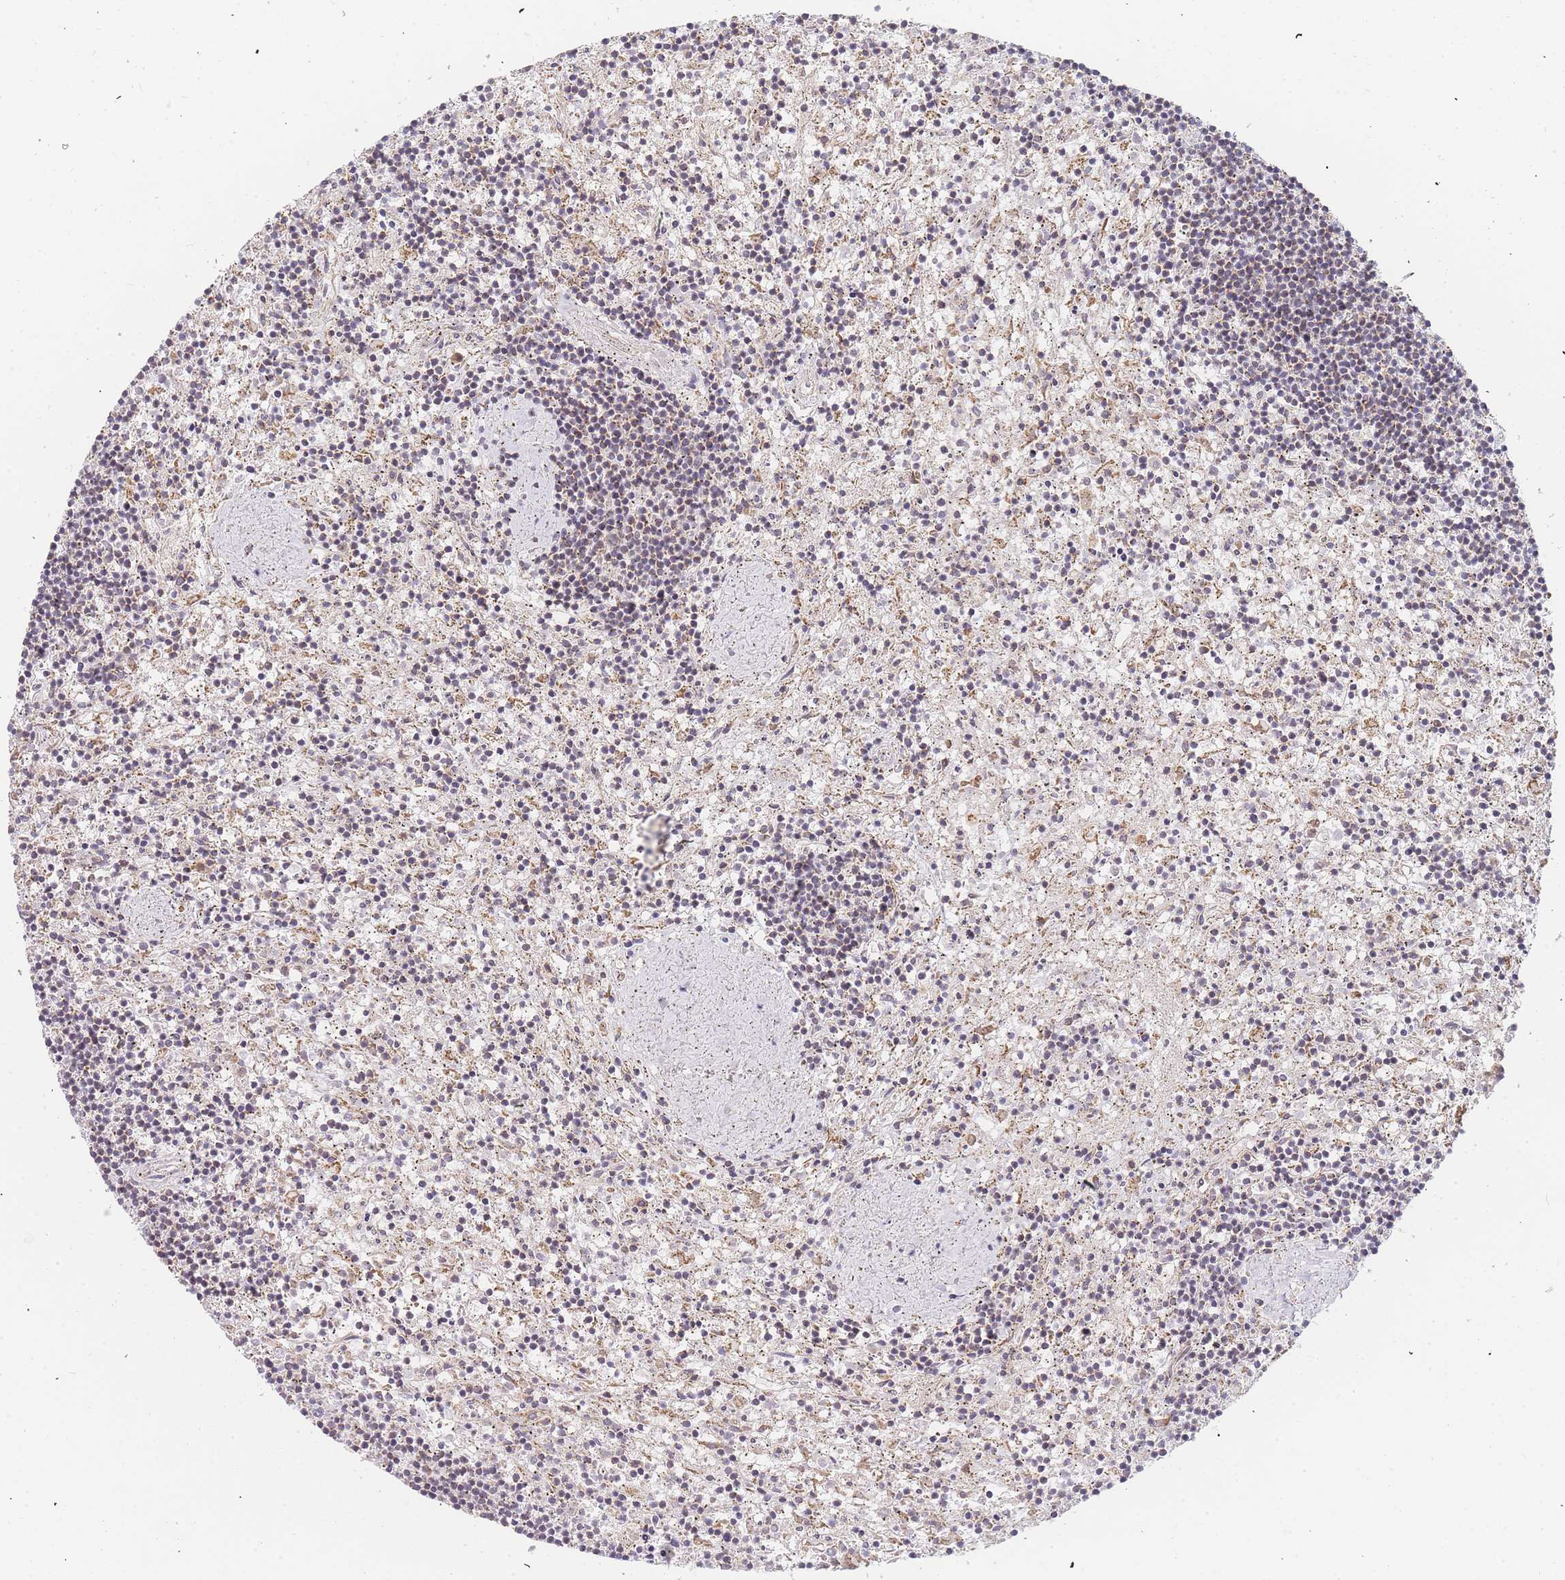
{"staining": {"intensity": "weak", "quantity": "<25%", "location": "cytoplasmic/membranous"}, "tissue": "lymphoma", "cell_type": "Tumor cells", "image_type": "cancer", "snomed": [{"axis": "morphology", "description": "Malignant lymphoma, non-Hodgkin's type, Low grade"}, {"axis": "topography", "description": "Spleen"}], "caption": "Immunohistochemistry of human lymphoma displays no positivity in tumor cells.", "gene": "ADCY9", "patient": {"sex": "male", "age": 76}}